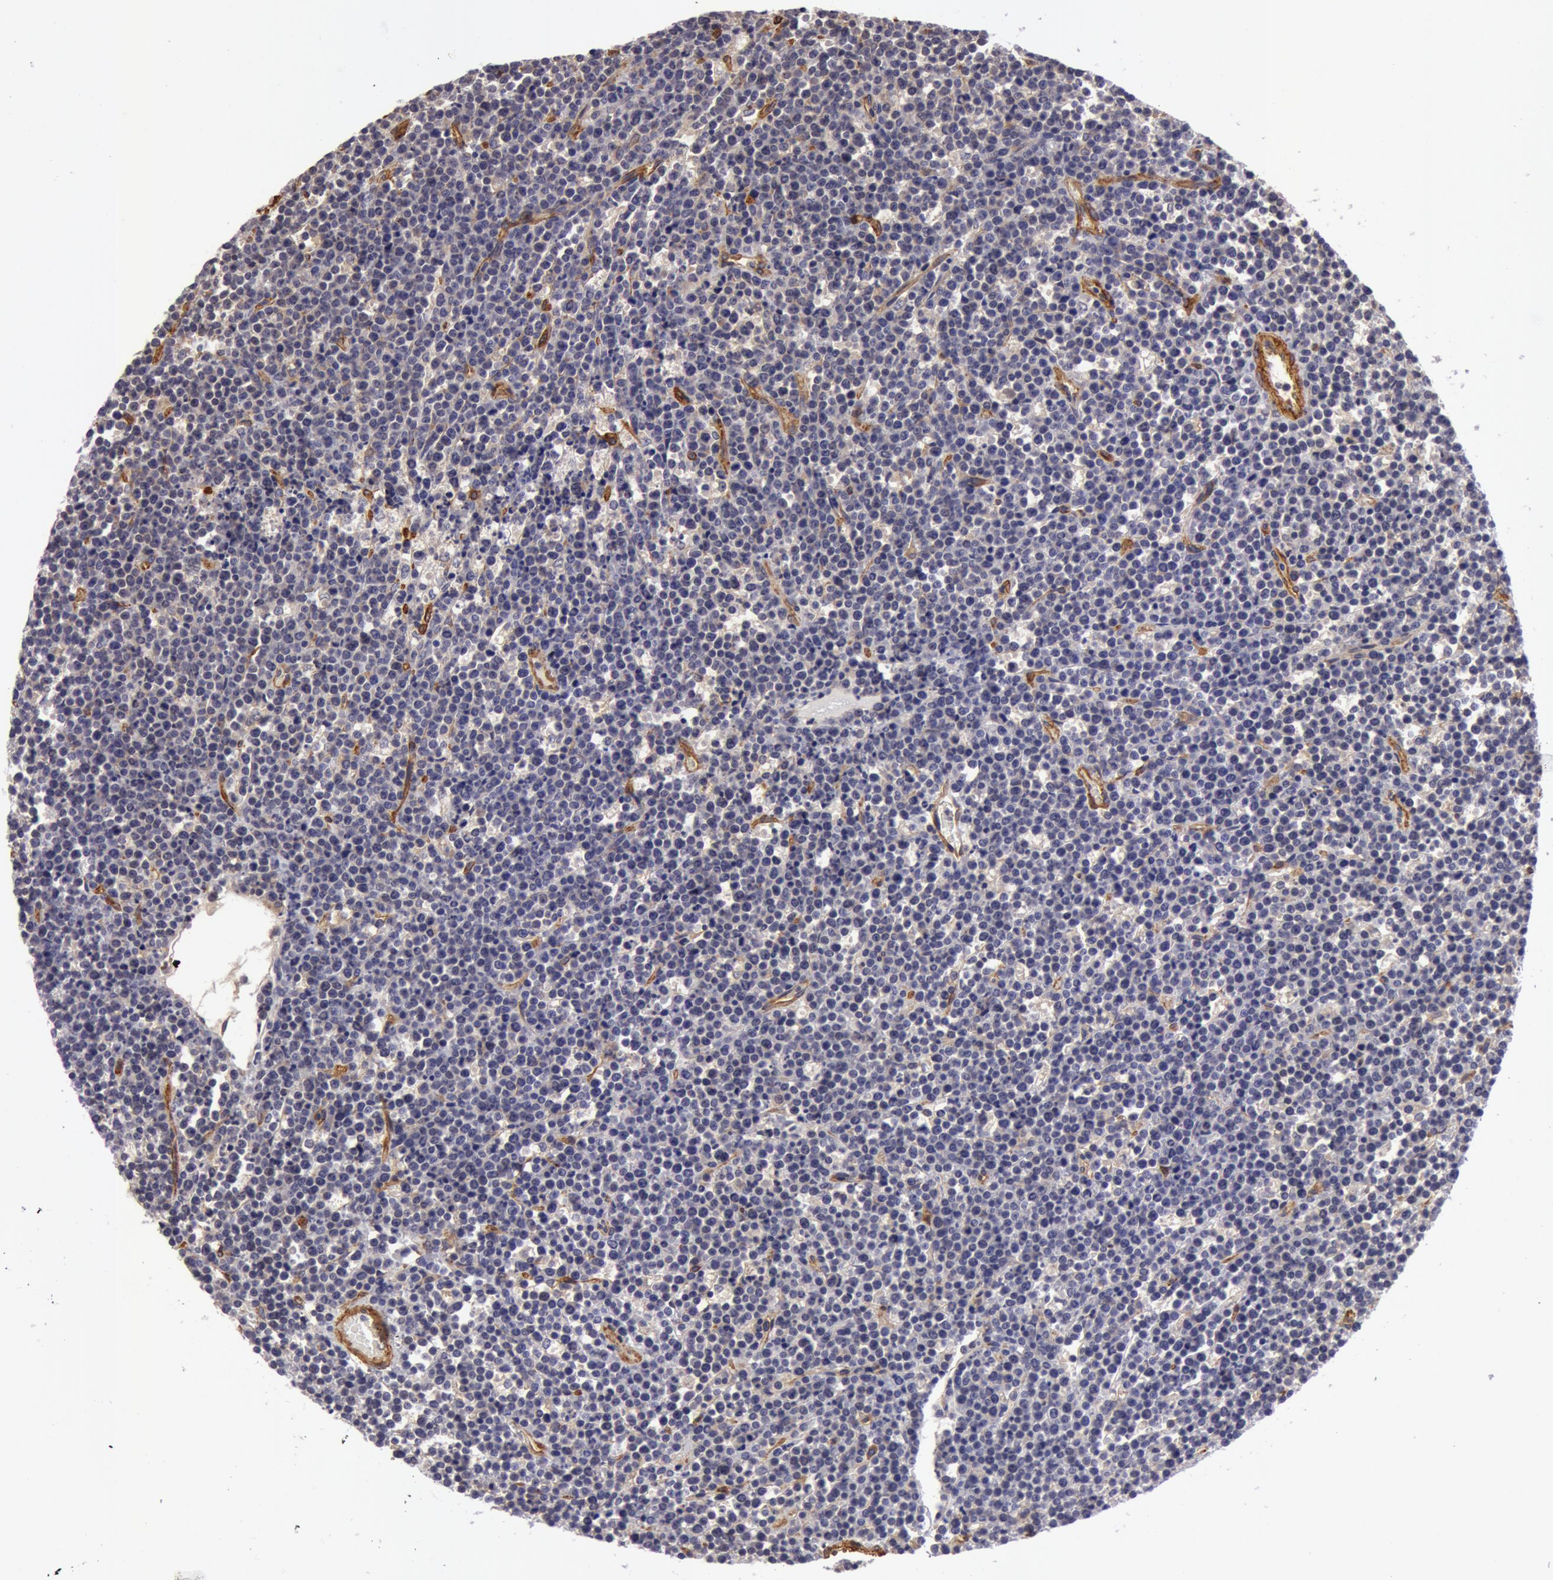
{"staining": {"intensity": "negative", "quantity": "none", "location": "none"}, "tissue": "lymphoma", "cell_type": "Tumor cells", "image_type": "cancer", "snomed": [{"axis": "morphology", "description": "Malignant lymphoma, non-Hodgkin's type, High grade"}, {"axis": "topography", "description": "Ovary"}], "caption": "Immunohistochemistry (IHC) image of human high-grade malignant lymphoma, non-Hodgkin's type stained for a protein (brown), which displays no expression in tumor cells.", "gene": "IL23A", "patient": {"sex": "female", "age": 56}}